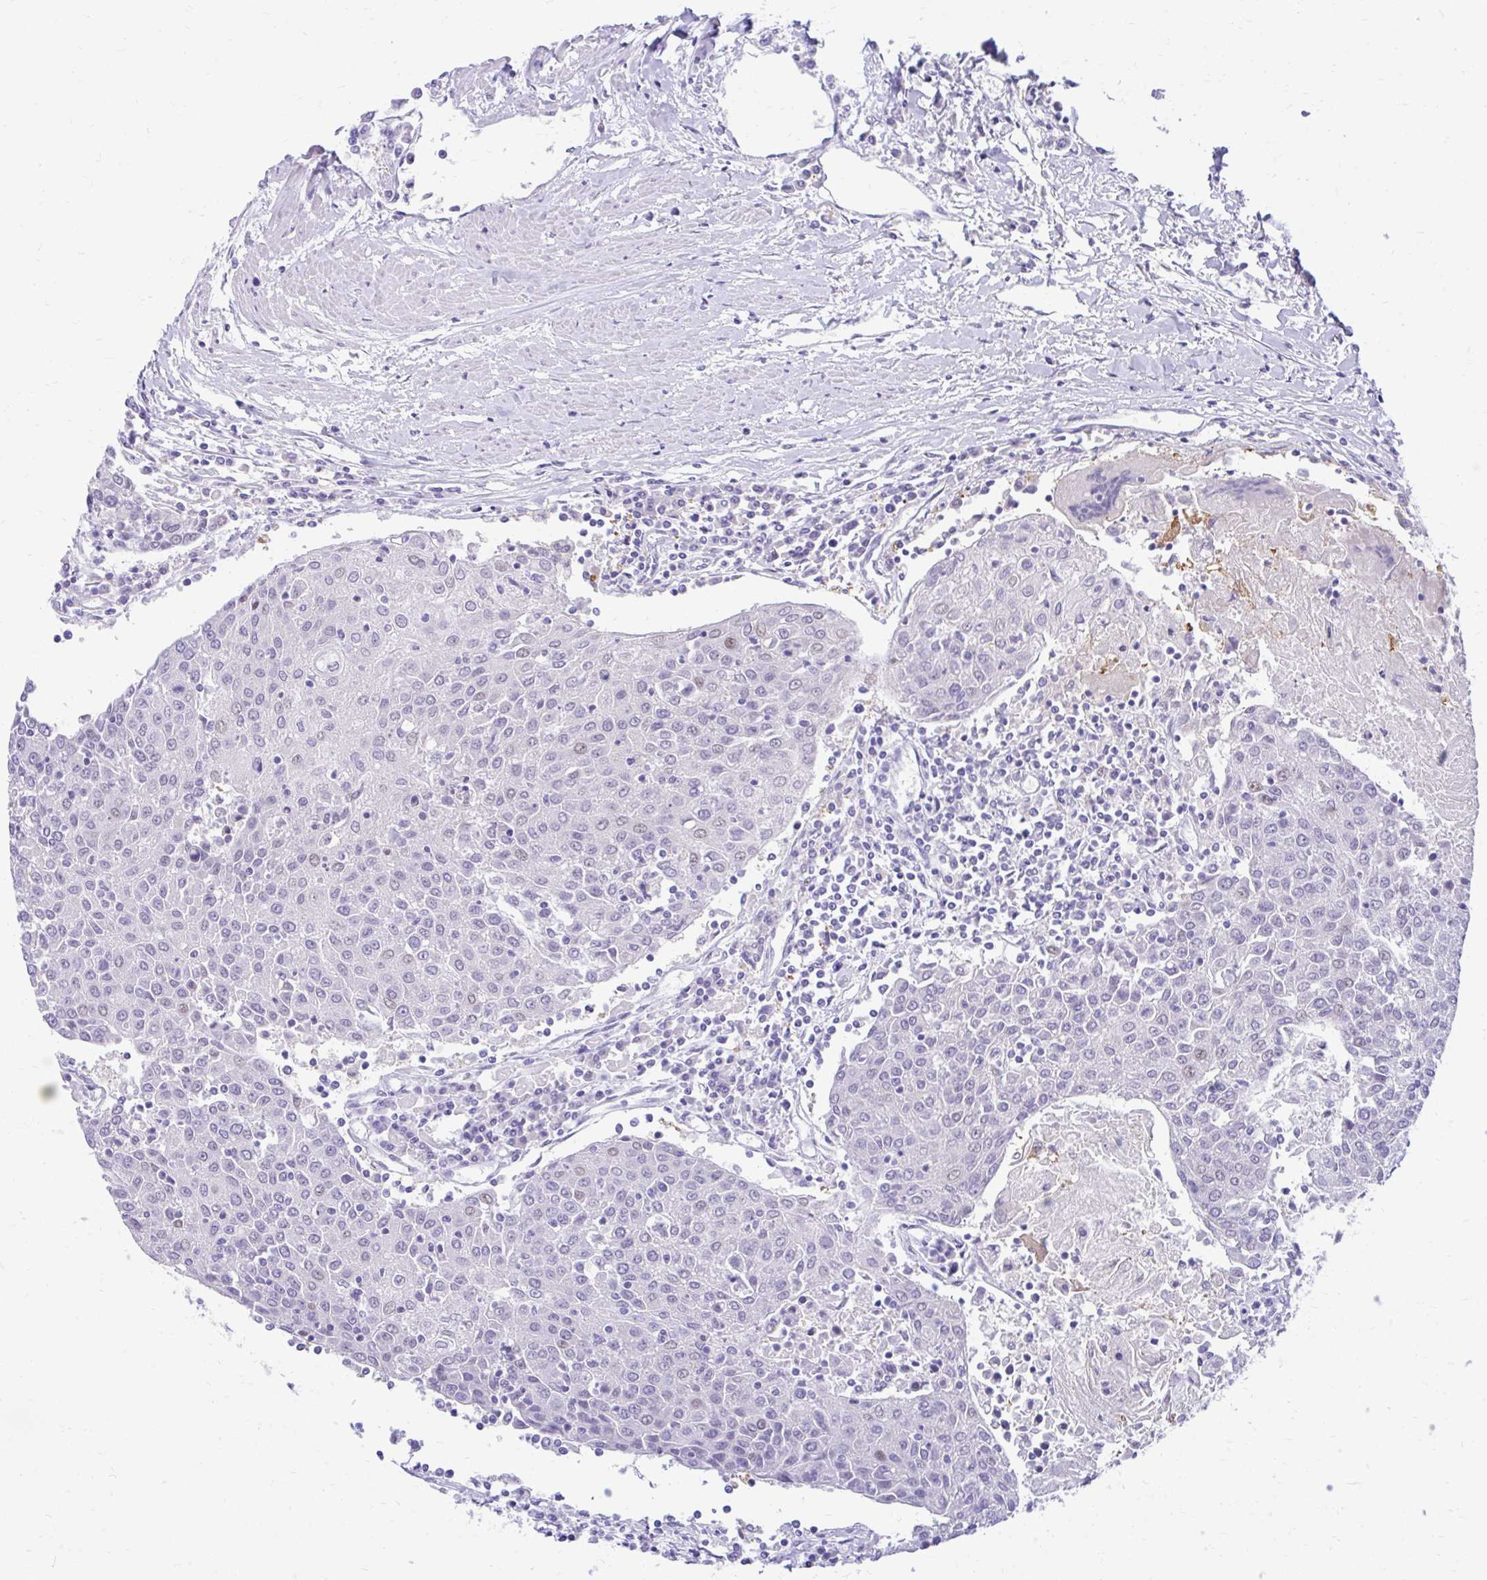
{"staining": {"intensity": "negative", "quantity": "none", "location": "none"}, "tissue": "urothelial cancer", "cell_type": "Tumor cells", "image_type": "cancer", "snomed": [{"axis": "morphology", "description": "Urothelial carcinoma, High grade"}, {"axis": "topography", "description": "Urinary bladder"}], "caption": "Tumor cells show no significant protein staining in high-grade urothelial carcinoma.", "gene": "GLB1L2", "patient": {"sex": "female", "age": 85}}